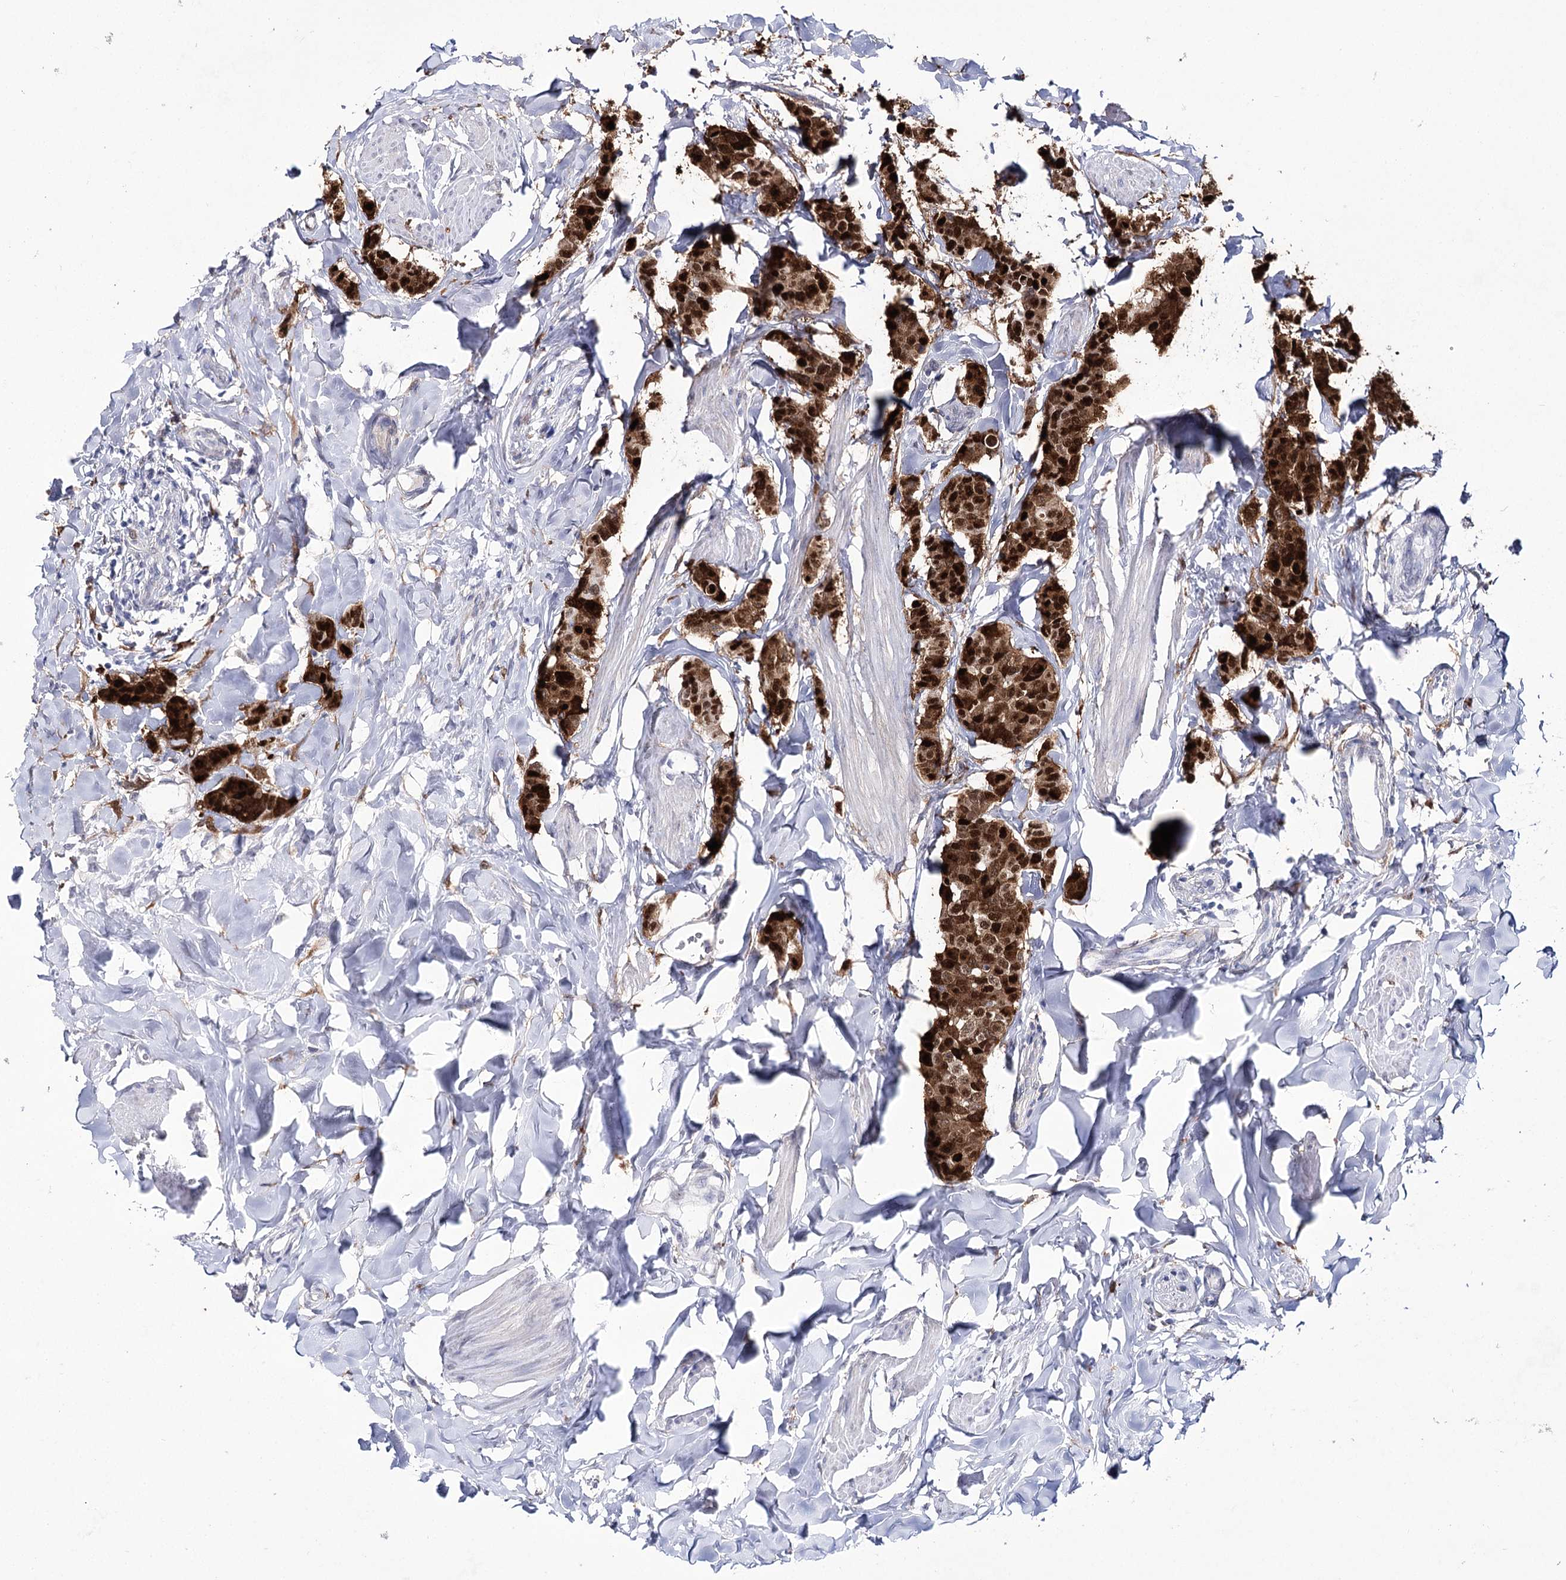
{"staining": {"intensity": "strong", "quantity": ">75%", "location": "cytoplasmic/membranous,nuclear"}, "tissue": "breast cancer", "cell_type": "Tumor cells", "image_type": "cancer", "snomed": [{"axis": "morphology", "description": "Duct carcinoma"}, {"axis": "topography", "description": "Breast"}], "caption": "Immunohistochemistry (DAB (3,3'-diaminobenzidine)) staining of breast cancer (infiltrating ductal carcinoma) shows strong cytoplasmic/membranous and nuclear protein expression in approximately >75% of tumor cells.", "gene": "UGDH", "patient": {"sex": "female", "age": 40}}